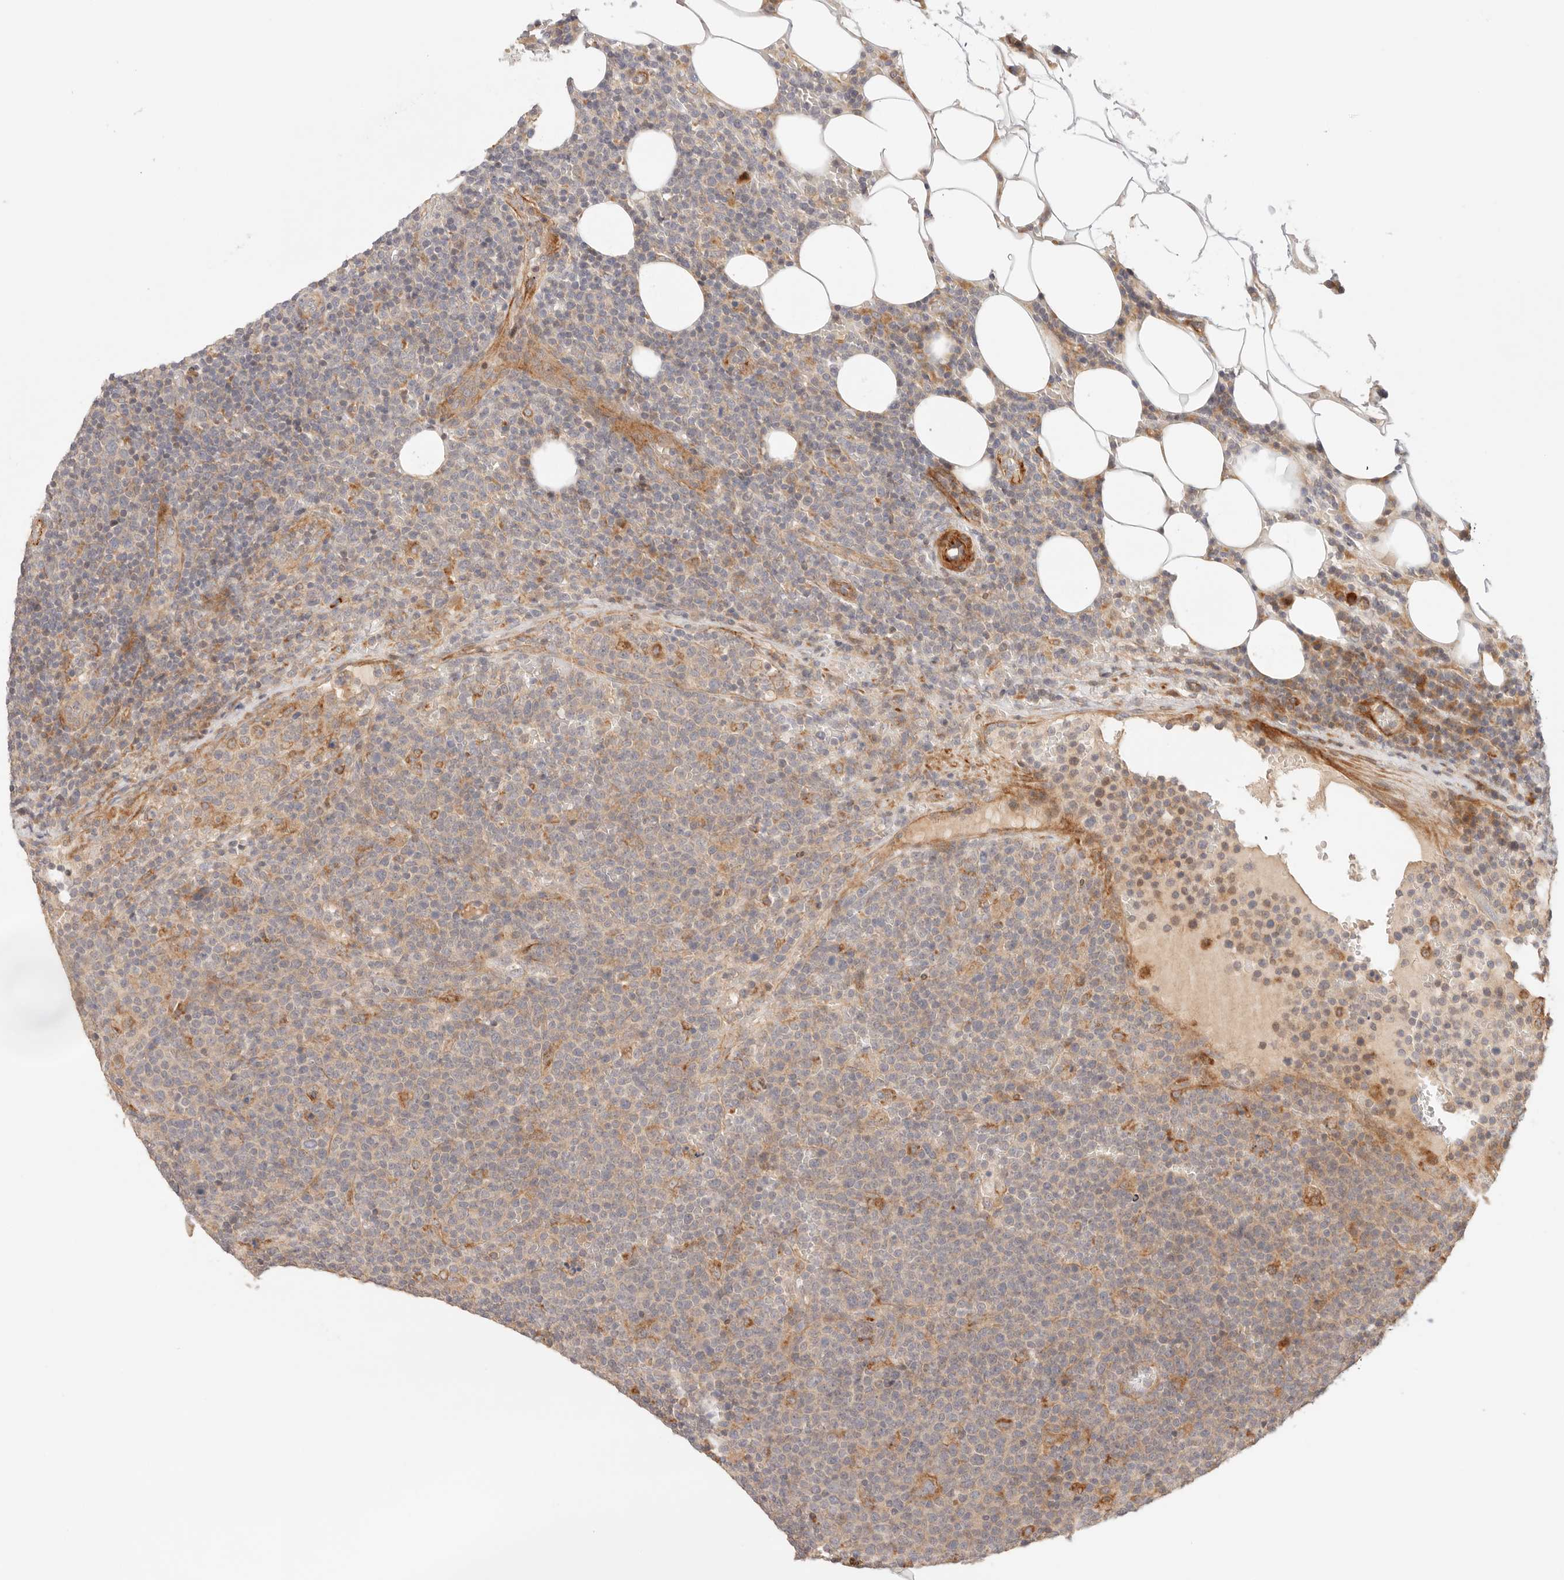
{"staining": {"intensity": "weak", "quantity": "25%-75%", "location": "cytoplasmic/membranous"}, "tissue": "lymphoma", "cell_type": "Tumor cells", "image_type": "cancer", "snomed": [{"axis": "morphology", "description": "Malignant lymphoma, non-Hodgkin's type, High grade"}, {"axis": "topography", "description": "Lymph node"}], "caption": "Immunohistochemical staining of malignant lymphoma, non-Hodgkin's type (high-grade) reveals low levels of weak cytoplasmic/membranous staining in approximately 25%-75% of tumor cells.", "gene": "IL1R2", "patient": {"sex": "male", "age": 61}}